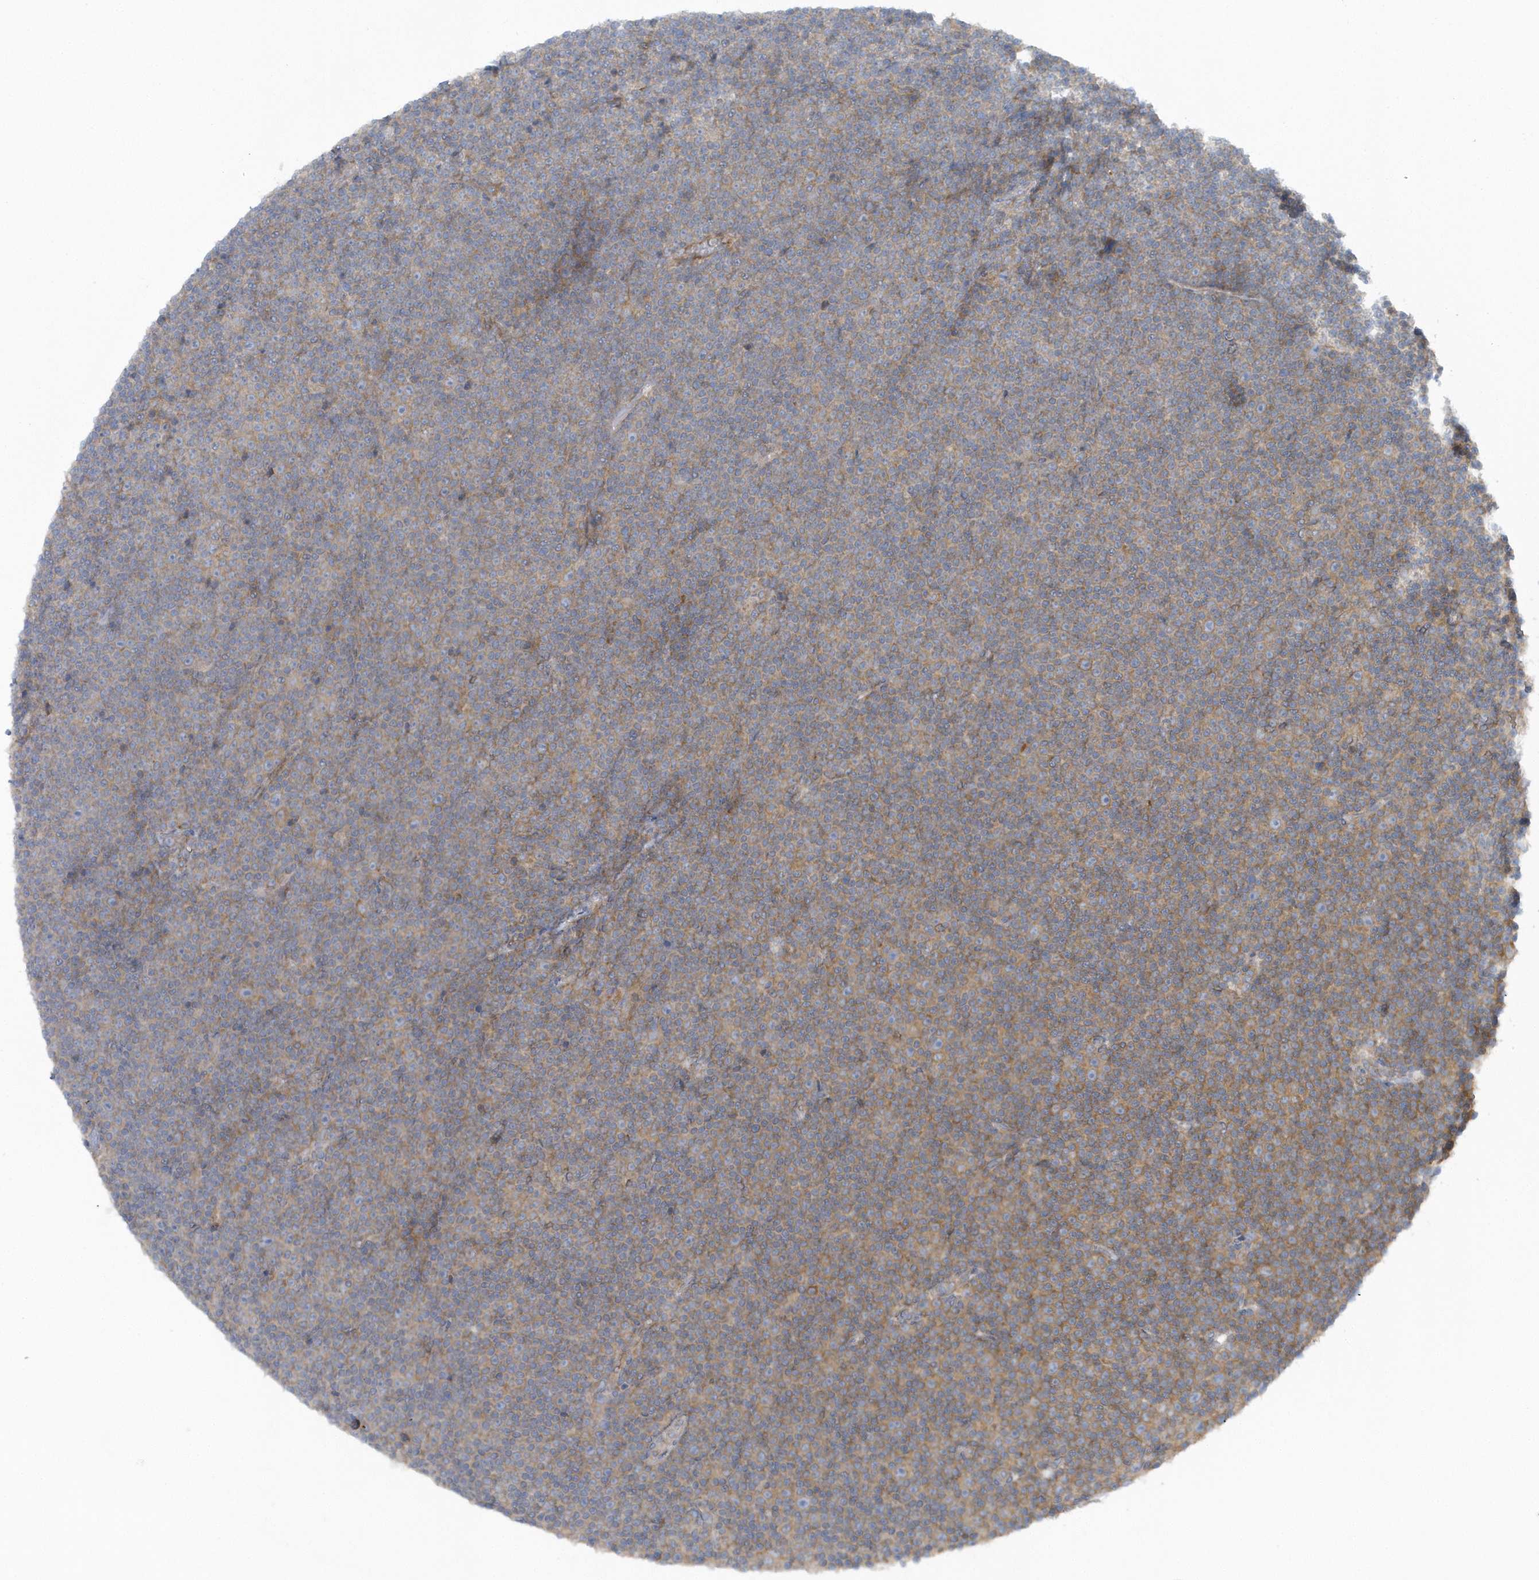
{"staining": {"intensity": "weak", "quantity": "25%-75%", "location": "cytoplasmic/membranous"}, "tissue": "lymphoma", "cell_type": "Tumor cells", "image_type": "cancer", "snomed": [{"axis": "morphology", "description": "Malignant lymphoma, non-Hodgkin's type, Low grade"}, {"axis": "topography", "description": "Lymph node"}], "caption": "Lymphoma stained for a protein exhibits weak cytoplasmic/membranous positivity in tumor cells.", "gene": "CNOT10", "patient": {"sex": "female", "age": 67}}